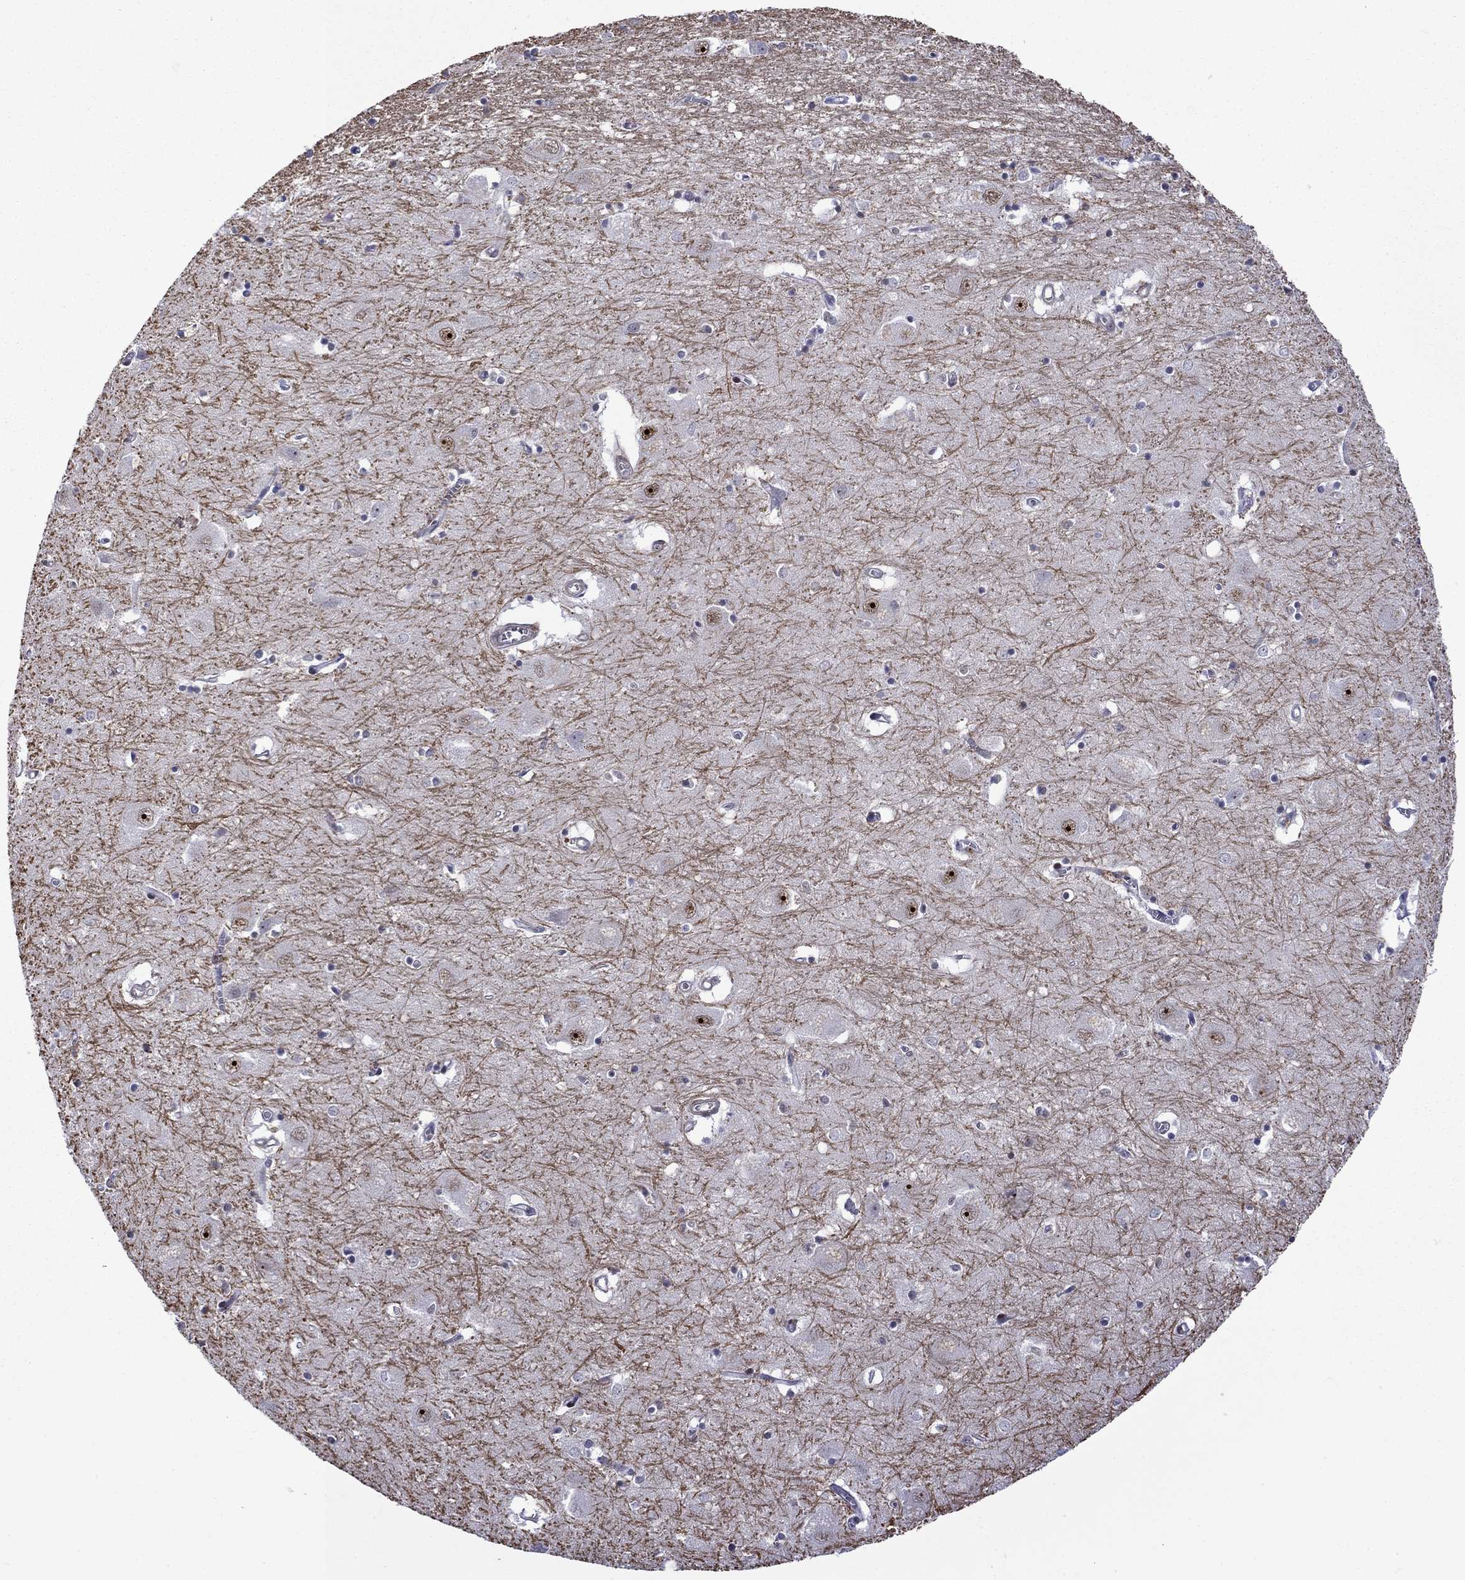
{"staining": {"intensity": "moderate", "quantity": "<25%", "location": "nuclear"}, "tissue": "caudate", "cell_type": "Glial cells", "image_type": "normal", "snomed": [{"axis": "morphology", "description": "Normal tissue, NOS"}, {"axis": "topography", "description": "Lateral ventricle wall"}], "caption": "Protein expression analysis of benign caudate displays moderate nuclear staining in approximately <25% of glial cells.", "gene": "SURF2", "patient": {"sex": "male", "age": 54}}